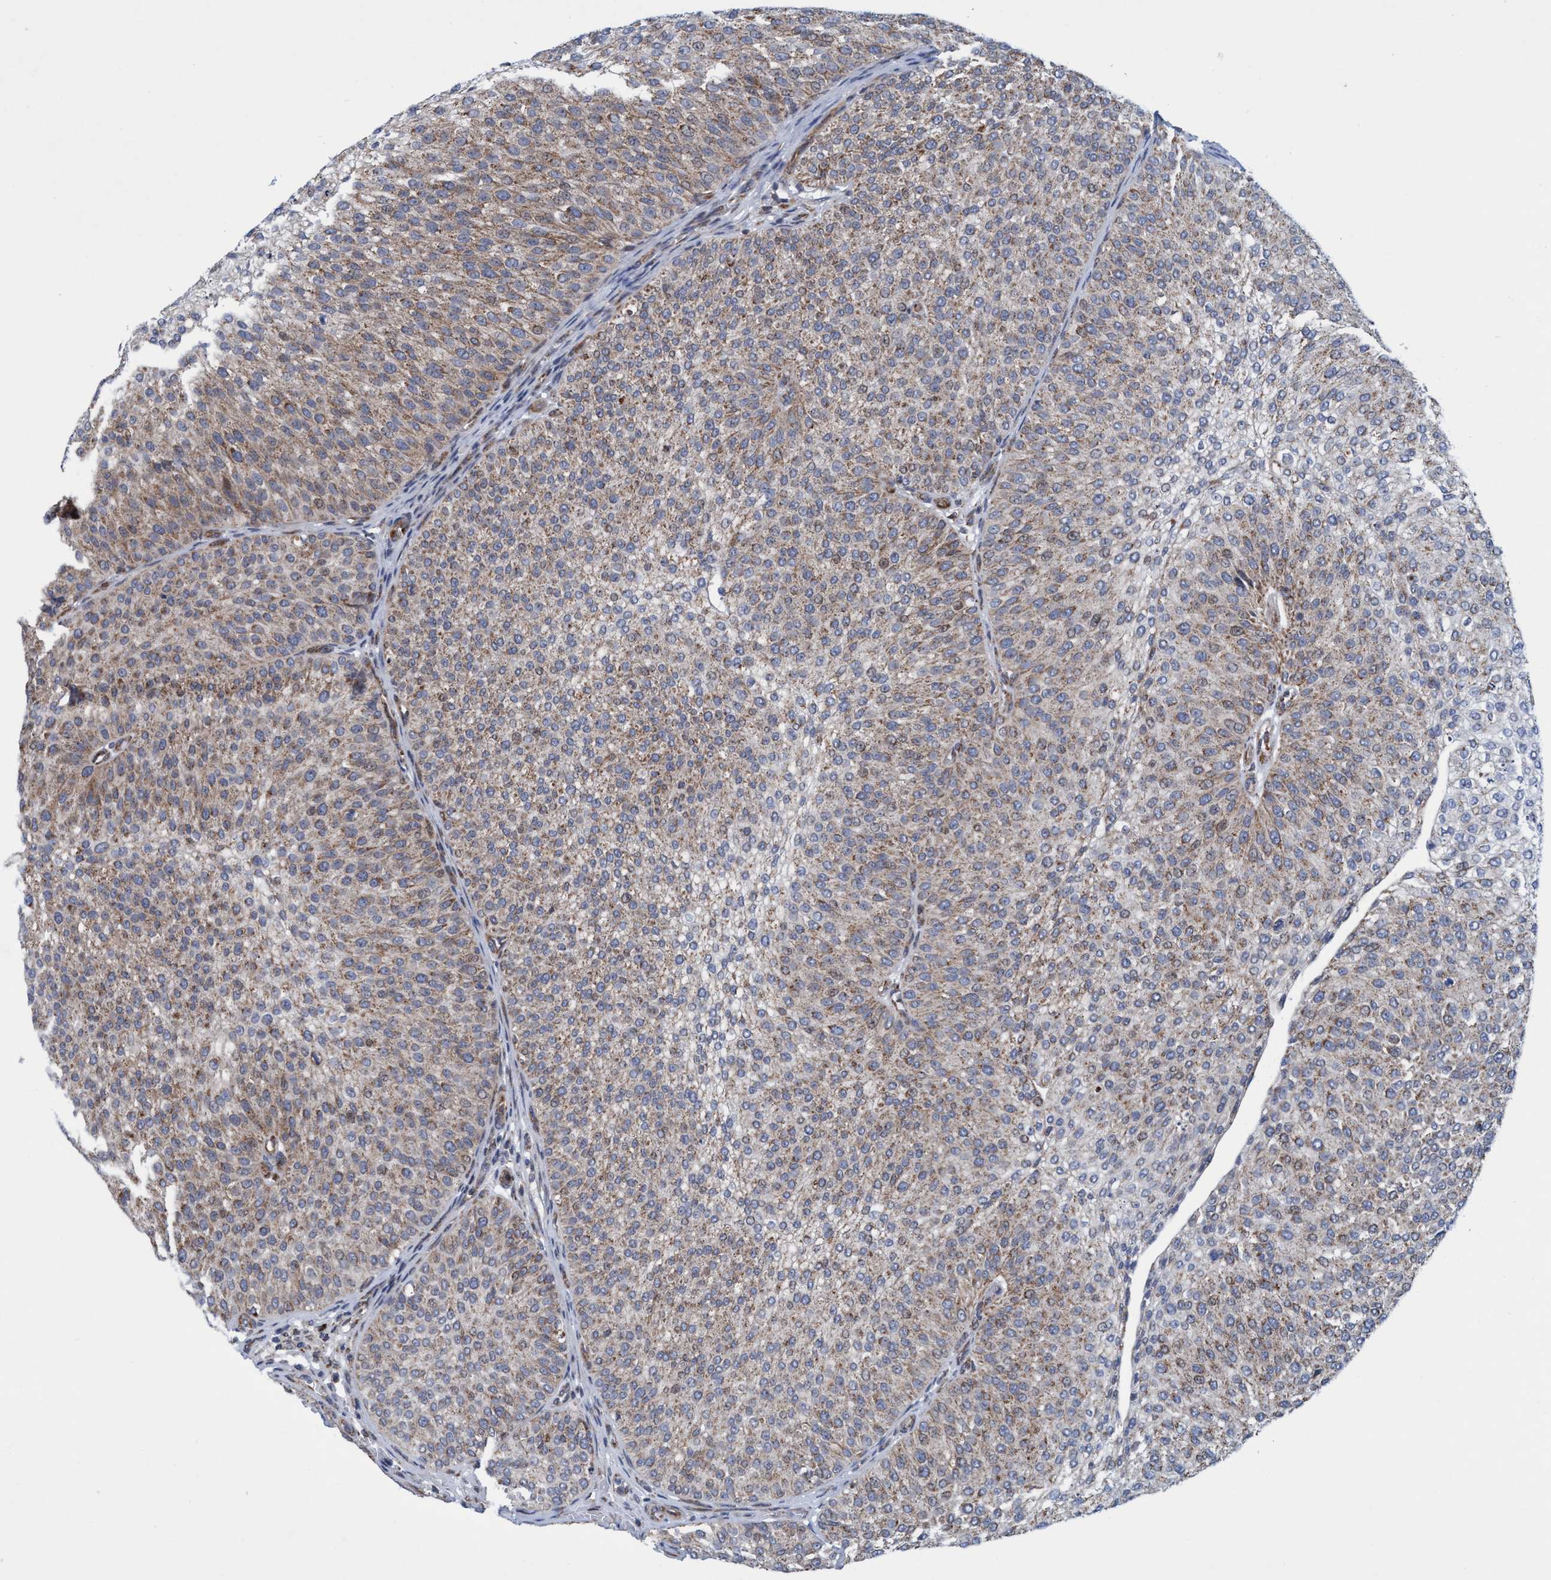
{"staining": {"intensity": "weak", "quantity": ">75%", "location": "cytoplasmic/membranous"}, "tissue": "urothelial cancer", "cell_type": "Tumor cells", "image_type": "cancer", "snomed": [{"axis": "morphology", "description": "Urothelial carcinoma, Low grade"}, {"axis": "topography", "description": "Smooth muscle"}, {"axis": "topography", "description": "Urinary bladder"}], "caption": "Immunohistochemical staining of low-grade urothelial carcinoma shows low levels of weak cytoplasmic/membranous positivity in approximately >75% of tumor cells.", "gene": "POLR1F", "patient": {"sex": "male", "age": 60}}